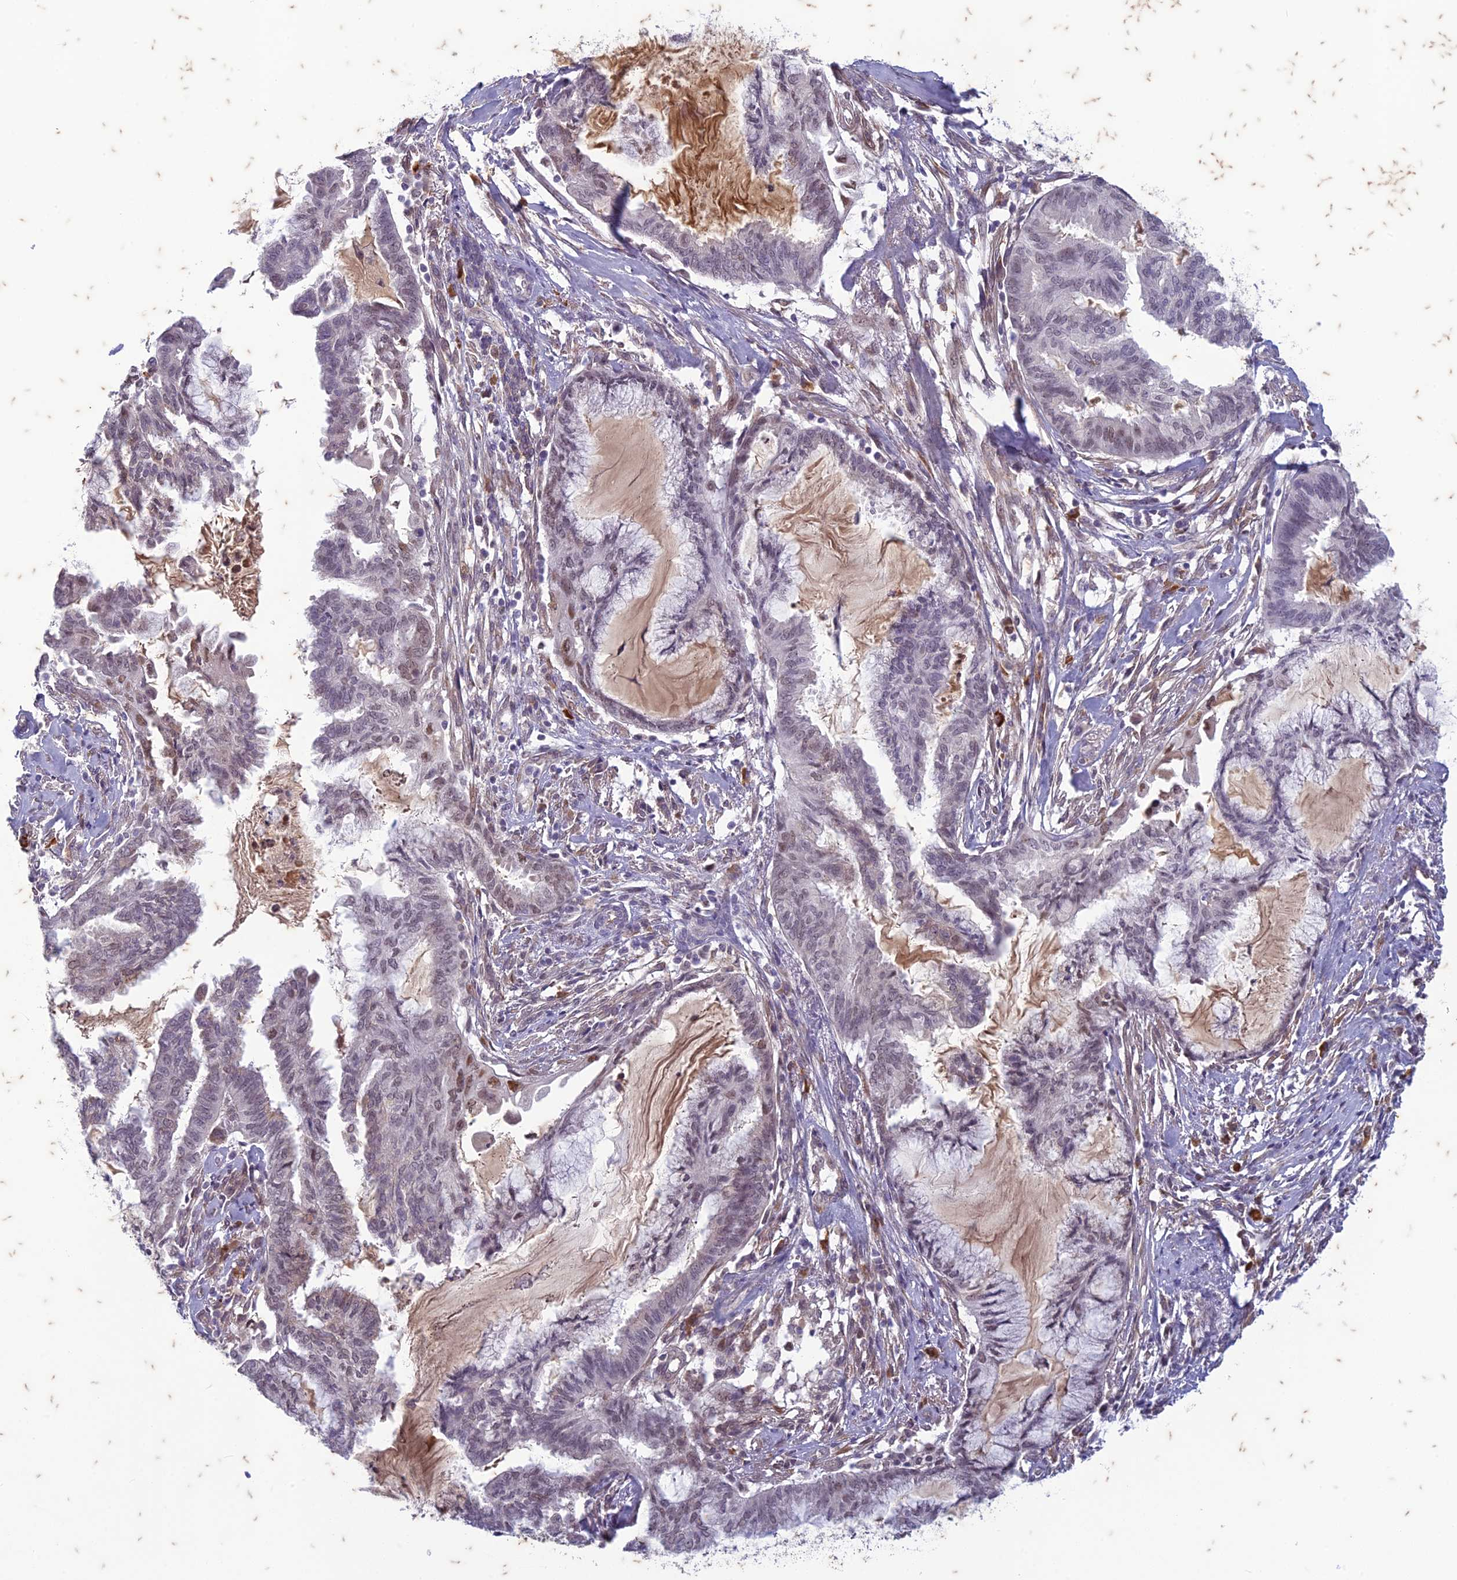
{"staining": {"intensity": "moderate", "quantity": "<25%", "location": "nuclear"}, "tissue": "endometrial cancer", "cell_type": "Tumor cells", "image_type": "cancer", "snomed": [{"axis": "morphology", "description": "Adenocarcinoma, NOS"}, {"axis": "topography", "description": "Endometrium"}], "caption": "Tumor cells demonstrate moderate nuclear staining in approximately <25% of cells in adenocarcinoma (endometrial).", "gene": "PABPN1L", "patient": {"sex": "female", "age": 86}}